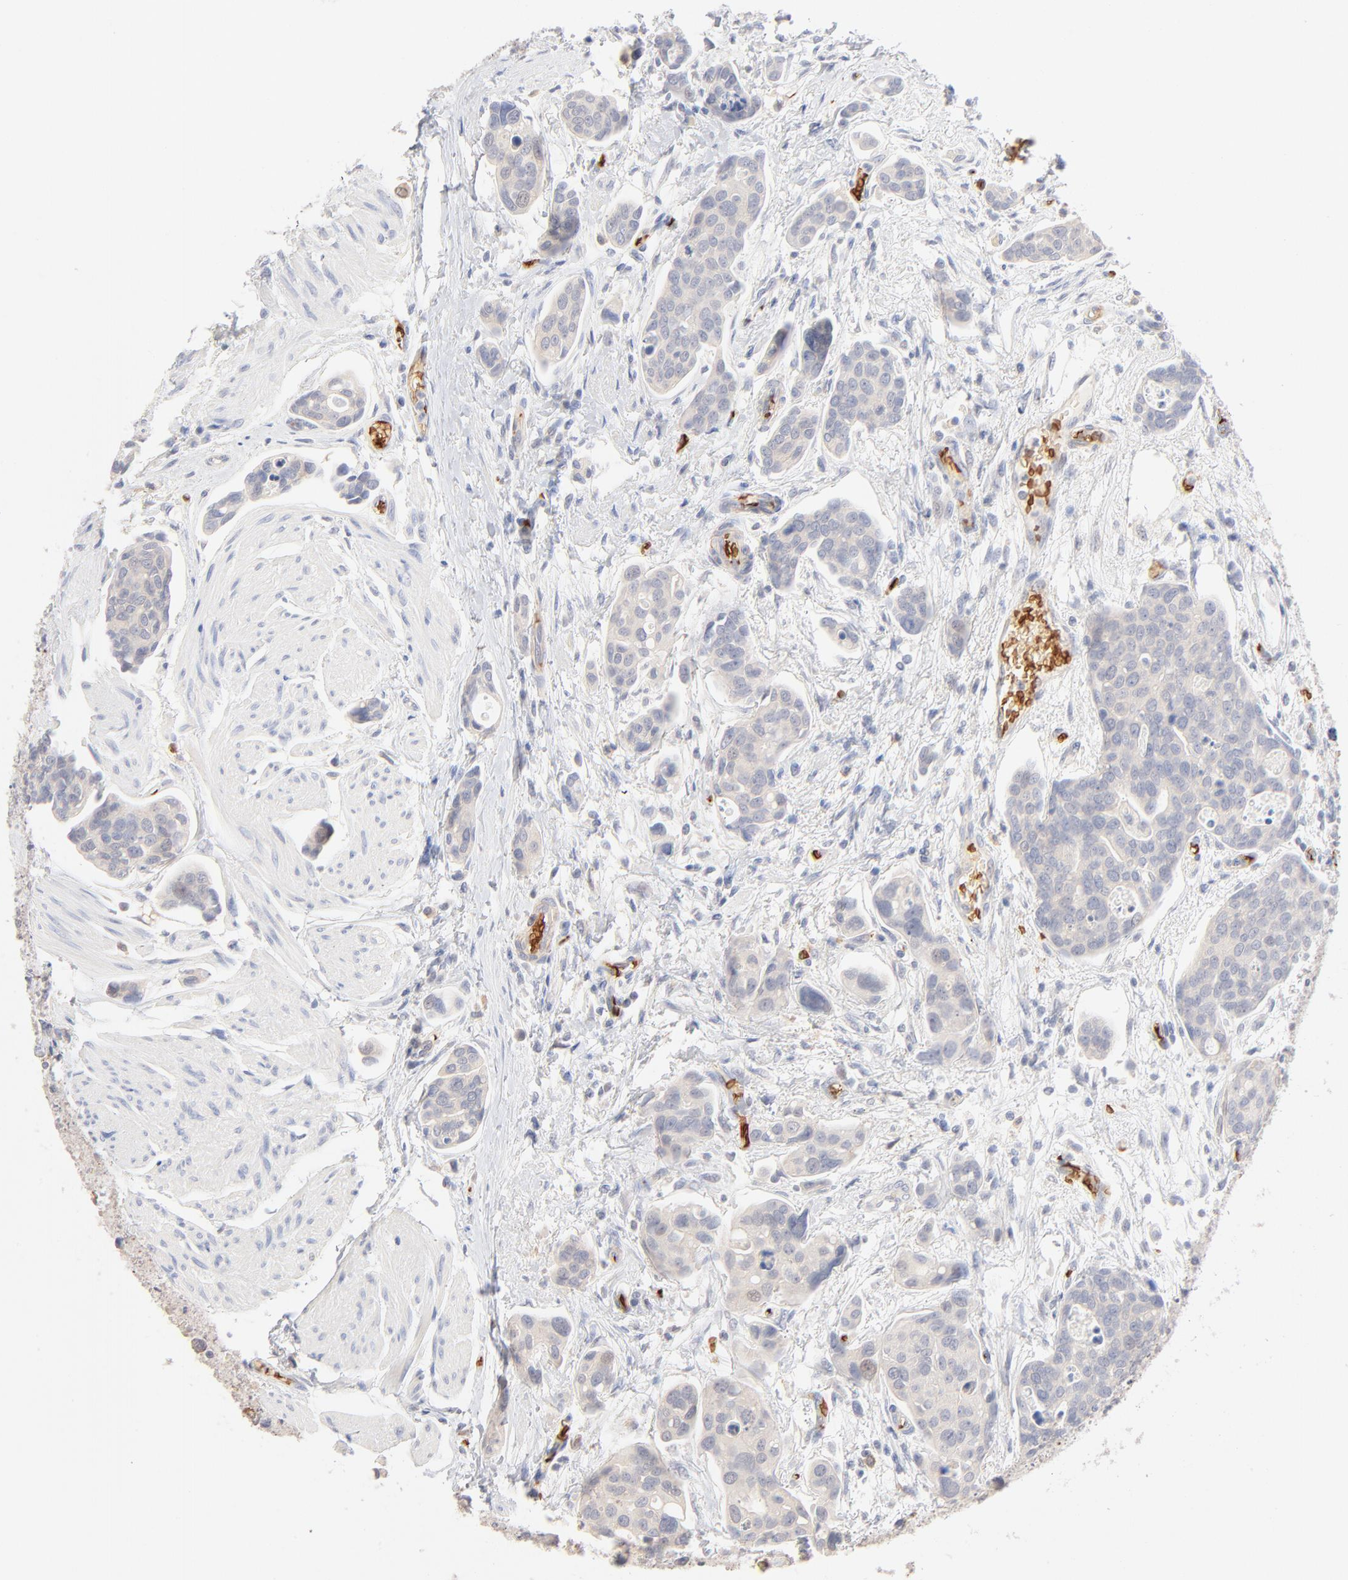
{"staining": {"intensity": "negative", "quantity": "none", "location": "none"}, "tissue": "urothelial cancer", "cell_type": "Tumor cells", "image_type": "cancer", "snomed": [{"axis": "morphology", "description": "Urothelial carcinoma, High grade"}, {"axis": "topography", "description": "Urinary bladder"}], "caption": "IHC histopathology image of urothelial carcinoma (high-grade) stained for a protein (brown), which demonstrates no positivity in tumor cells.", "gene": "SPTB", "patient": {"sex": "male", "age": 78}}